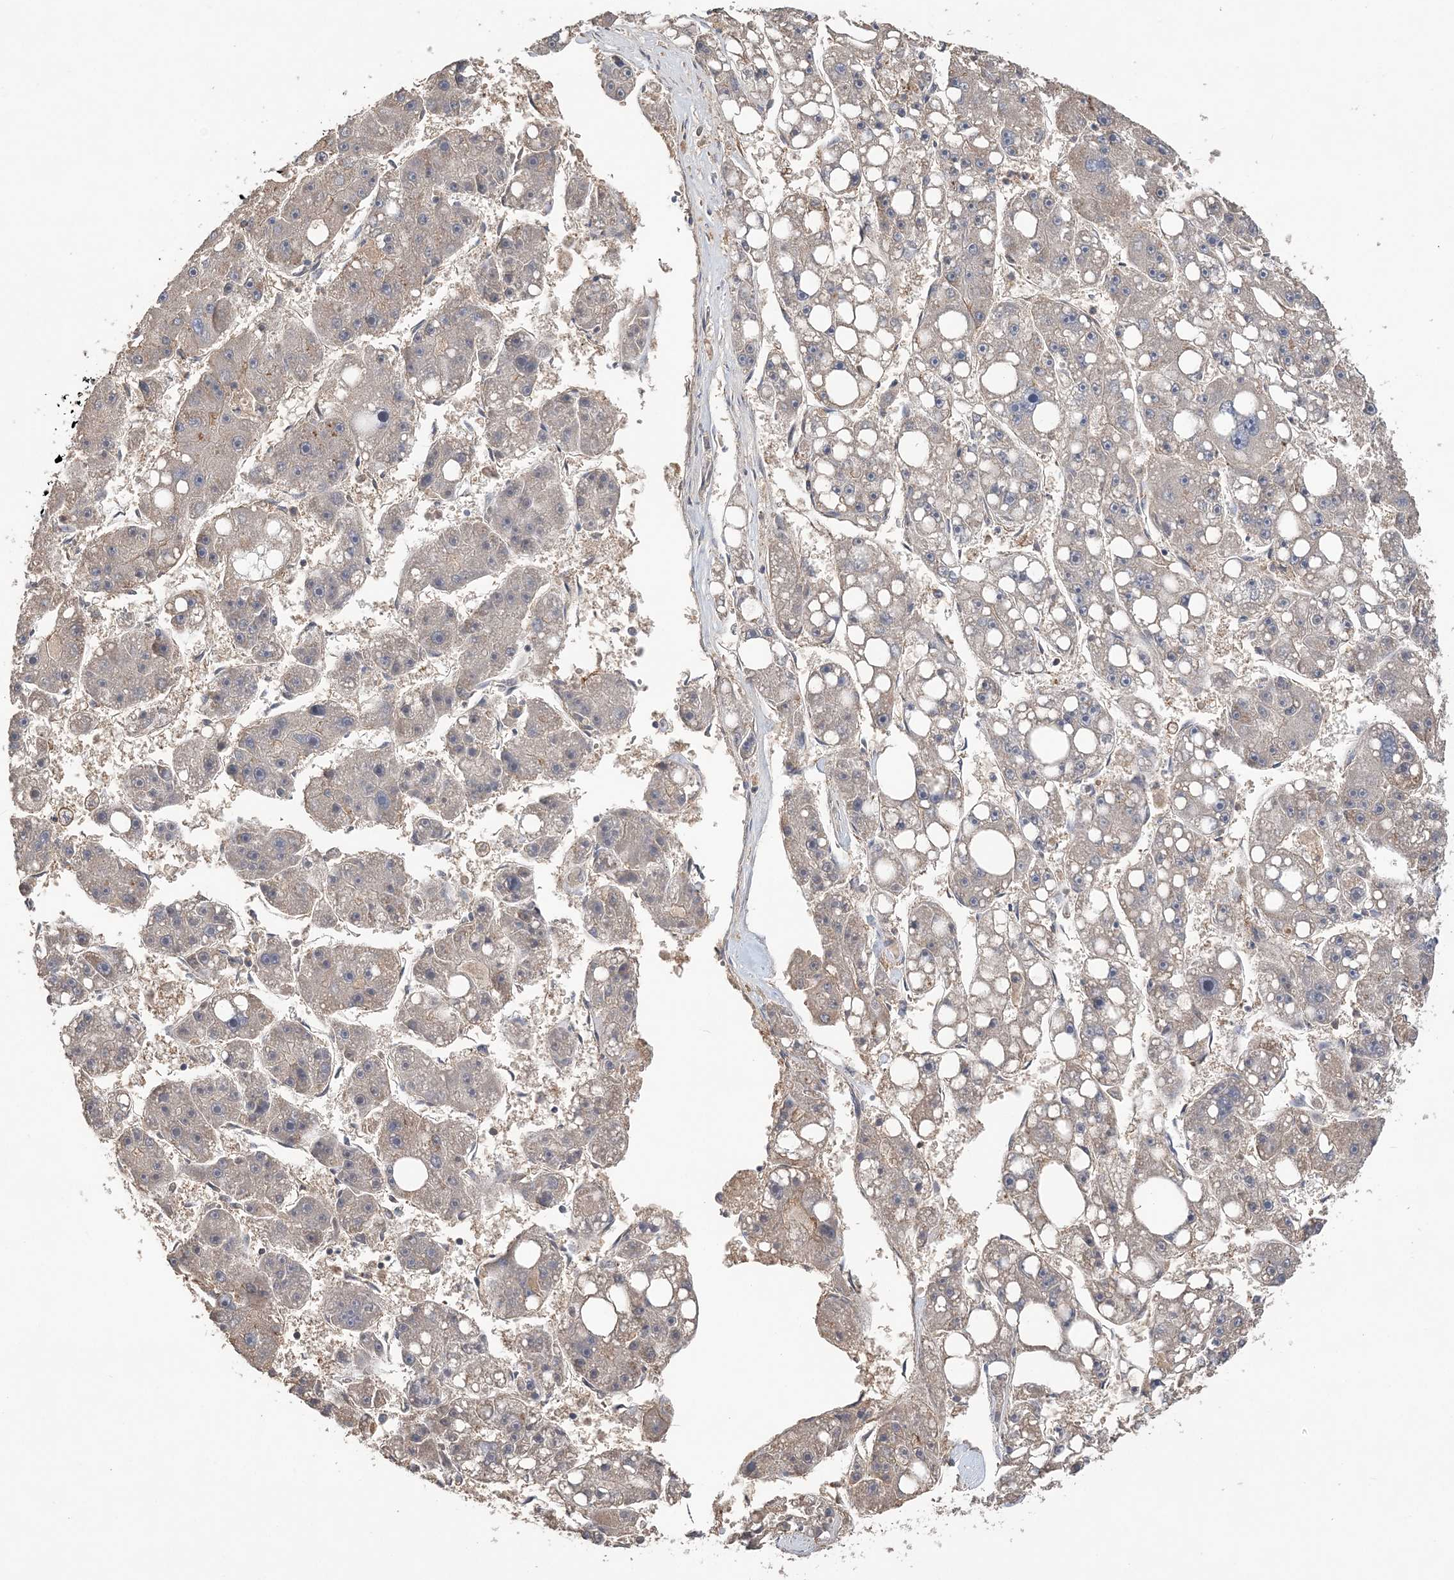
{"staining": {"intensity": "negative", "quantity": "none", "location": "none"}, "tissue": "liver cancer", "cell_type": "Tumor cells", "image_type": "cancer", "snomed": [{"axis": "morphology", "description": "Carcinoma, Hepatocellular, NOS"}, {"axis": "topography", "description": "Liver"}], "caption": "High magnification brightfield microscopy of liver cancer stained with DAB (brown) and counterstained with hematoxylin (blue): tumor cells show no significant expression.", "gene": "SYCP3", "patient": {"sex": "female", "age": 61}}